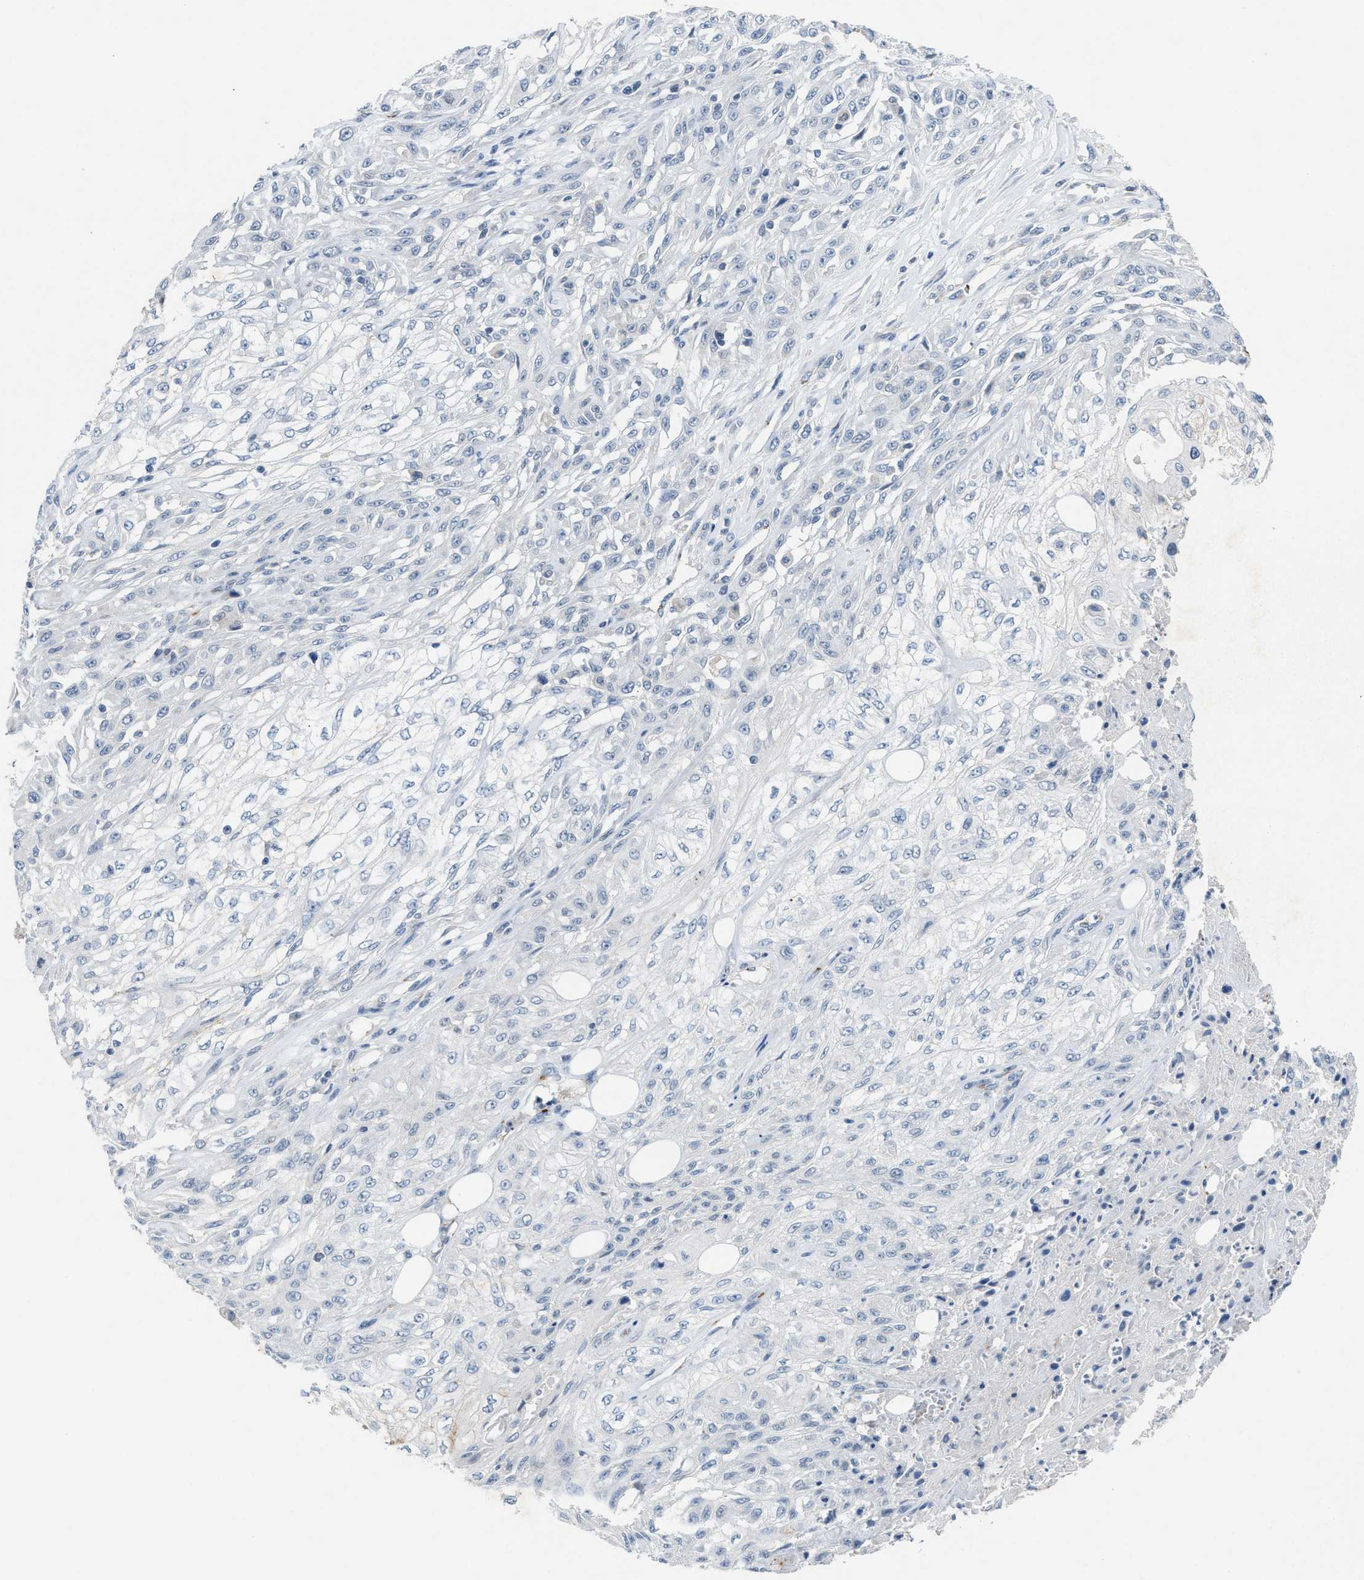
{"staining": {"intensity": "negative", "quantity": "none", "location": "none"}, "tissue": "skin cancer", "cell_type": "Tumor cells", "image_type": "cancer", "snomed": [{"axis": "morphology", "description": "Squamous cell carcinoma, NOS"}, {"axis": "morphology", "description": "Squamous cell carcinoma, metastatic, NOS"}, {"axis": "topography", "description": "Skin"}, {"axis": "topography", "description": "Lymph node"}], "caption": "A high-resolution image shows immunohistochemistry (IHC) staining of skin cancer, which displays no significant positivity in tumor cells.", "gene": "SLC5A5", "patient": {"sex": "male", "age": 75}}